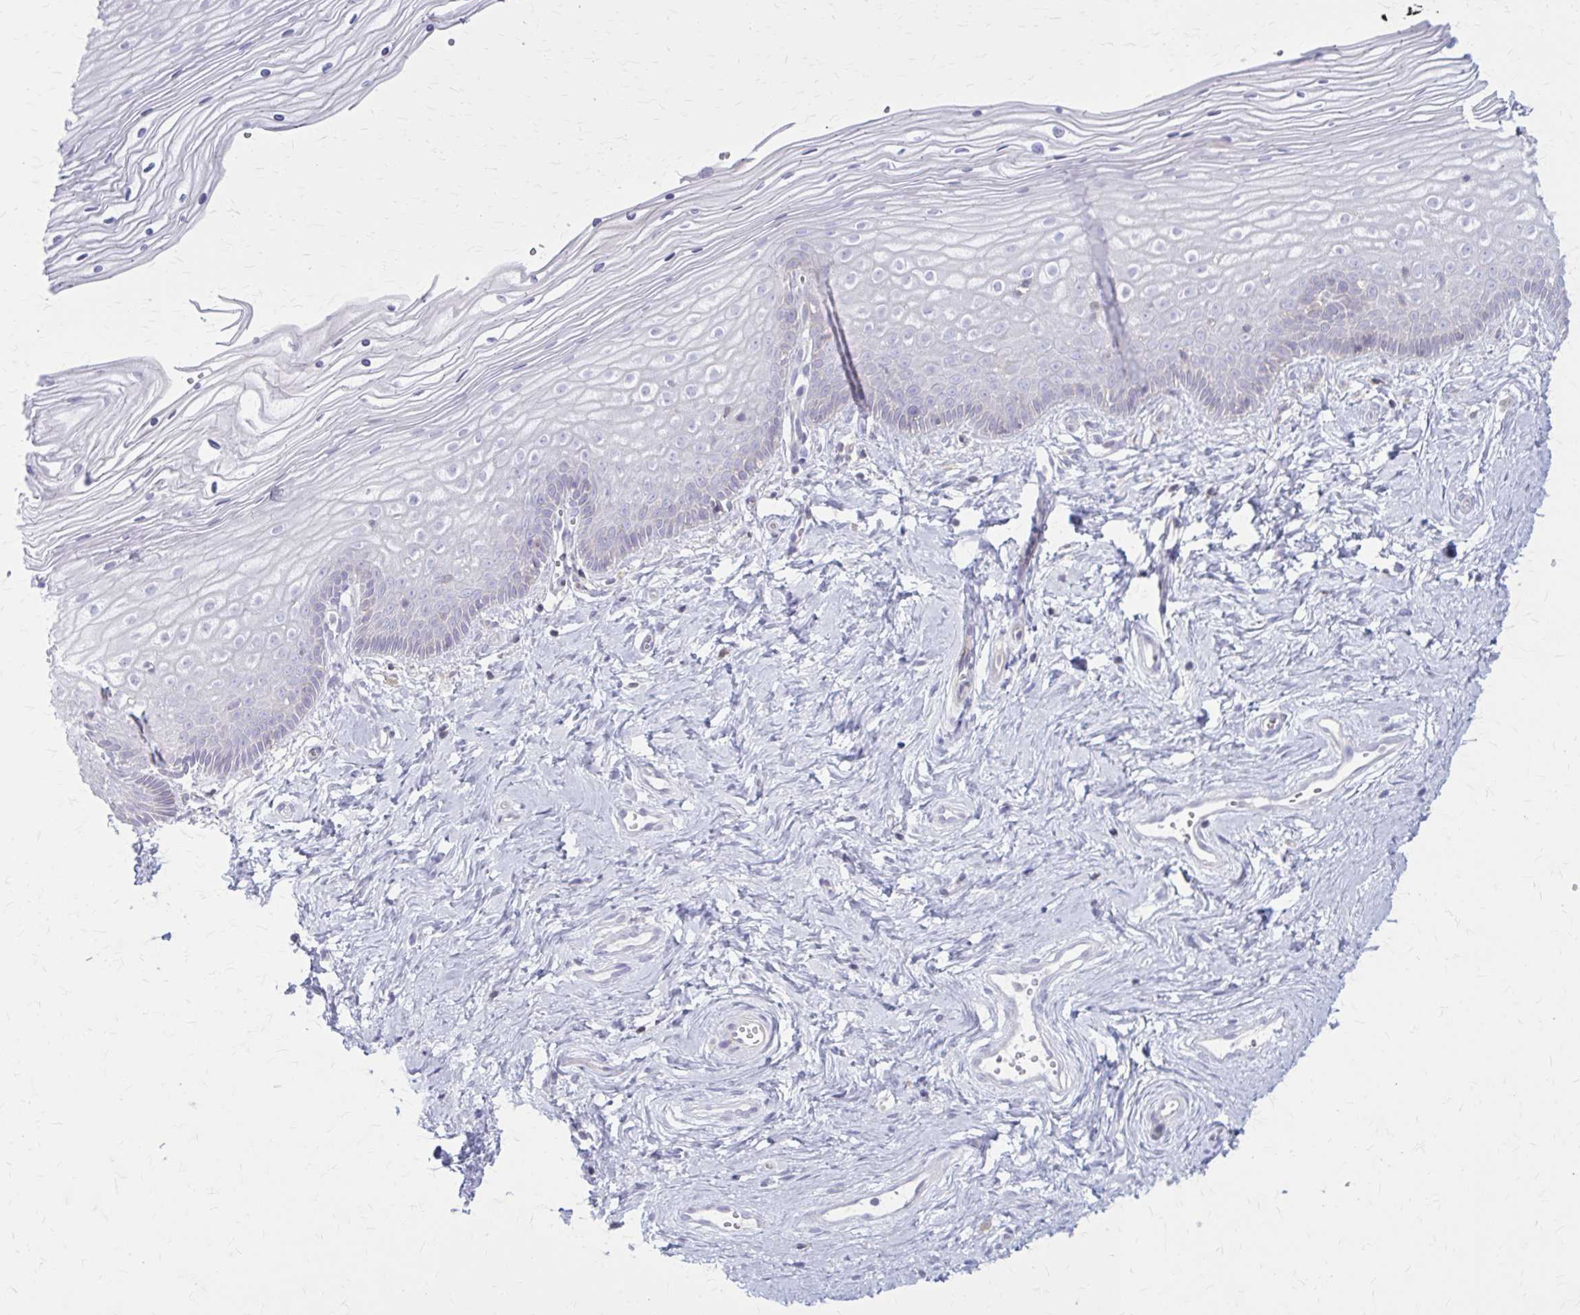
{"staining": {"intensity": "negative", "quantity": "none", "location": "none"}, "tissue": "vagina", "cell_type": "Squamous epithelial cells", "image_type": "normal", "snomed": [{"axis": "morphology", "description": "Normal tissue, NOS"}, {"axis": "topography", "description": "Vagina"}], "caption": "Squamous epithelial cells are negative for protein expression in unremarkable human vagina.", "gene": "PITPNM1", "patient": {"sex": "female", "age": 38}}